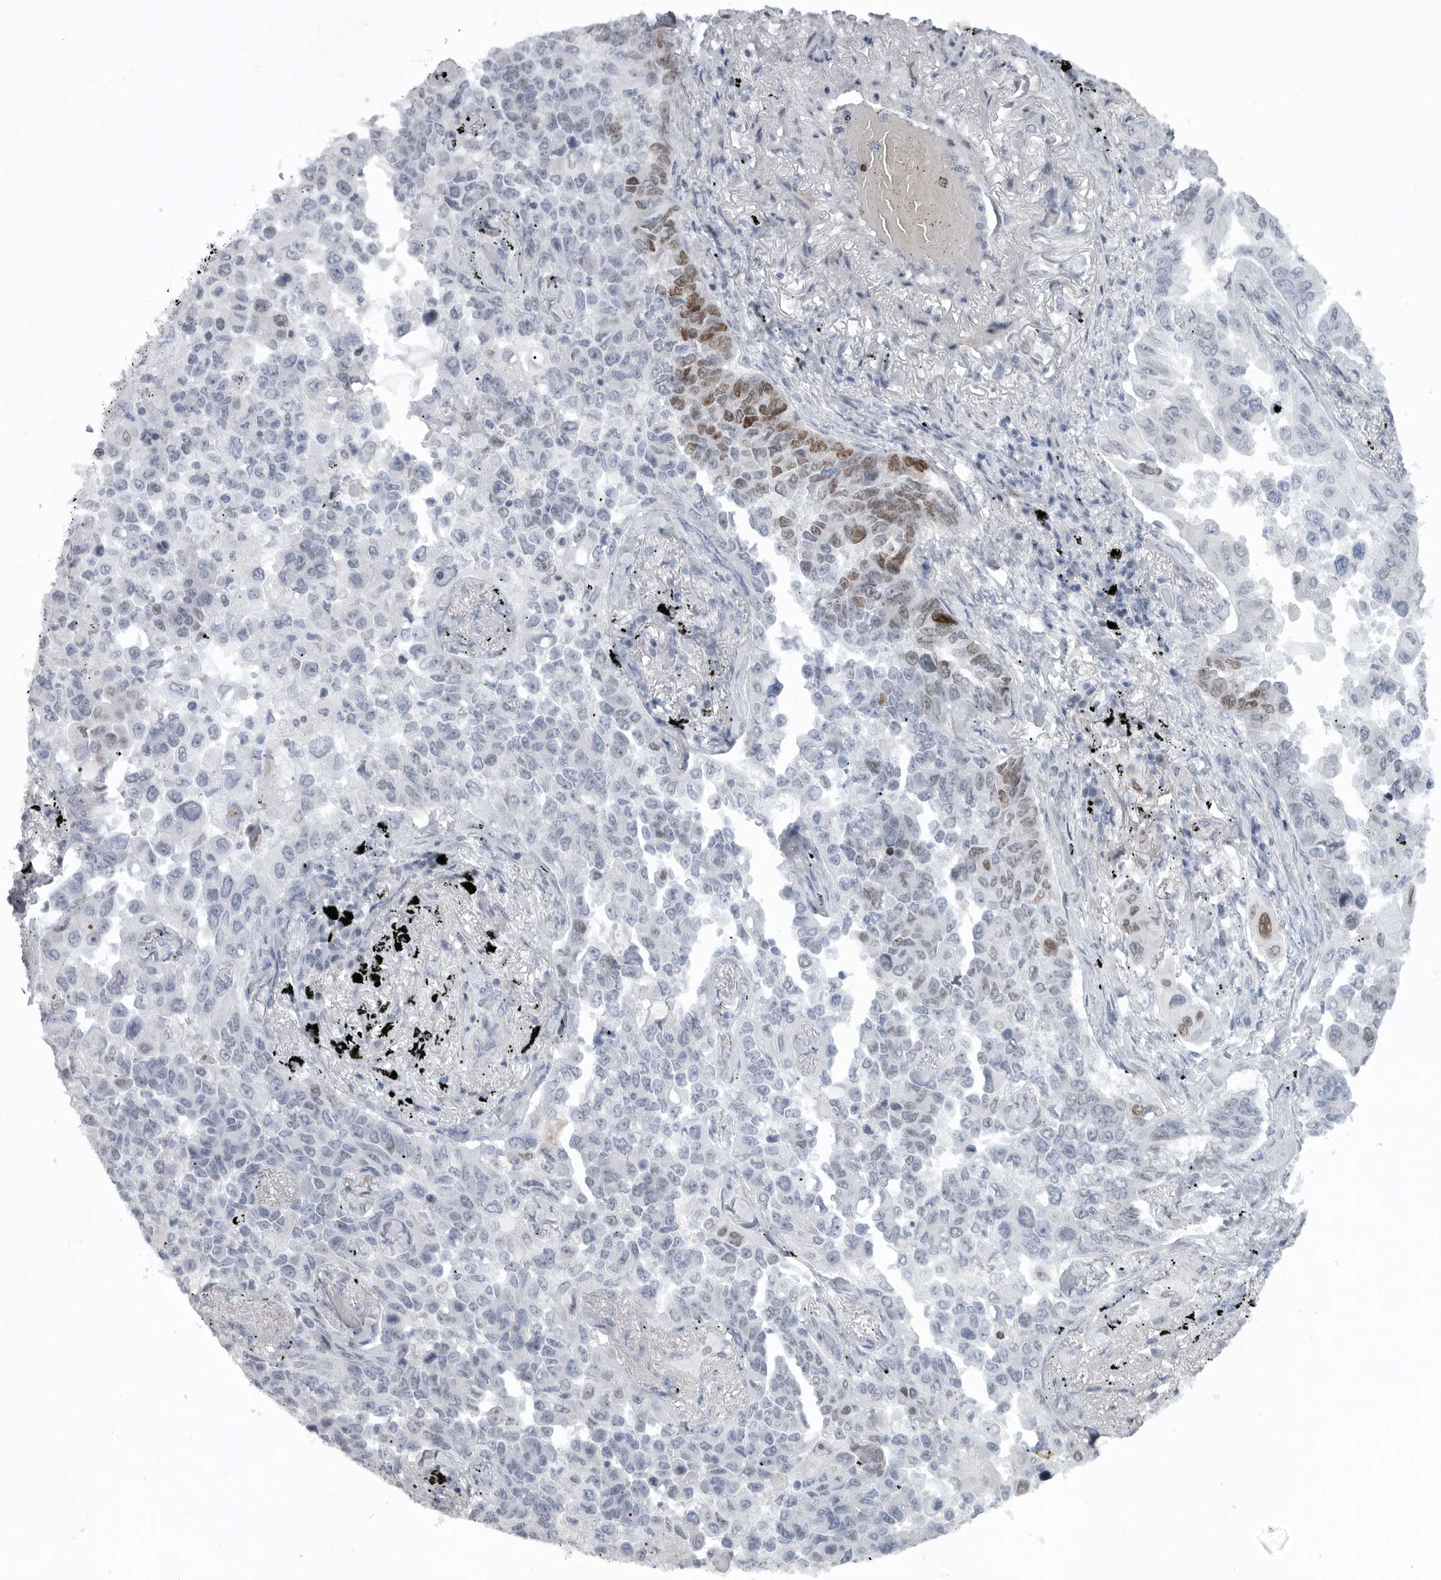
{"staining": {"intensity": "moderate", "quantity": "<25%", "location": "nuclear"}, "tissue": "lung cancer", "cell_type": "Tumor cells", "image_type": "cancer", "snomed": [{"axis": "morphology", "description": "Adenocarcinoma, NOS"}, {"axis": "topography", "description": "Lung"}], "caption": "The photomicrograph demonstrates immunohistochemical staining of lung adenocarcinoma. There is moderate nuclear positivity is present in about <25% of tumor cells.", "gene": "HMGN3", "patient": {"sex": "female", "age": 67}}